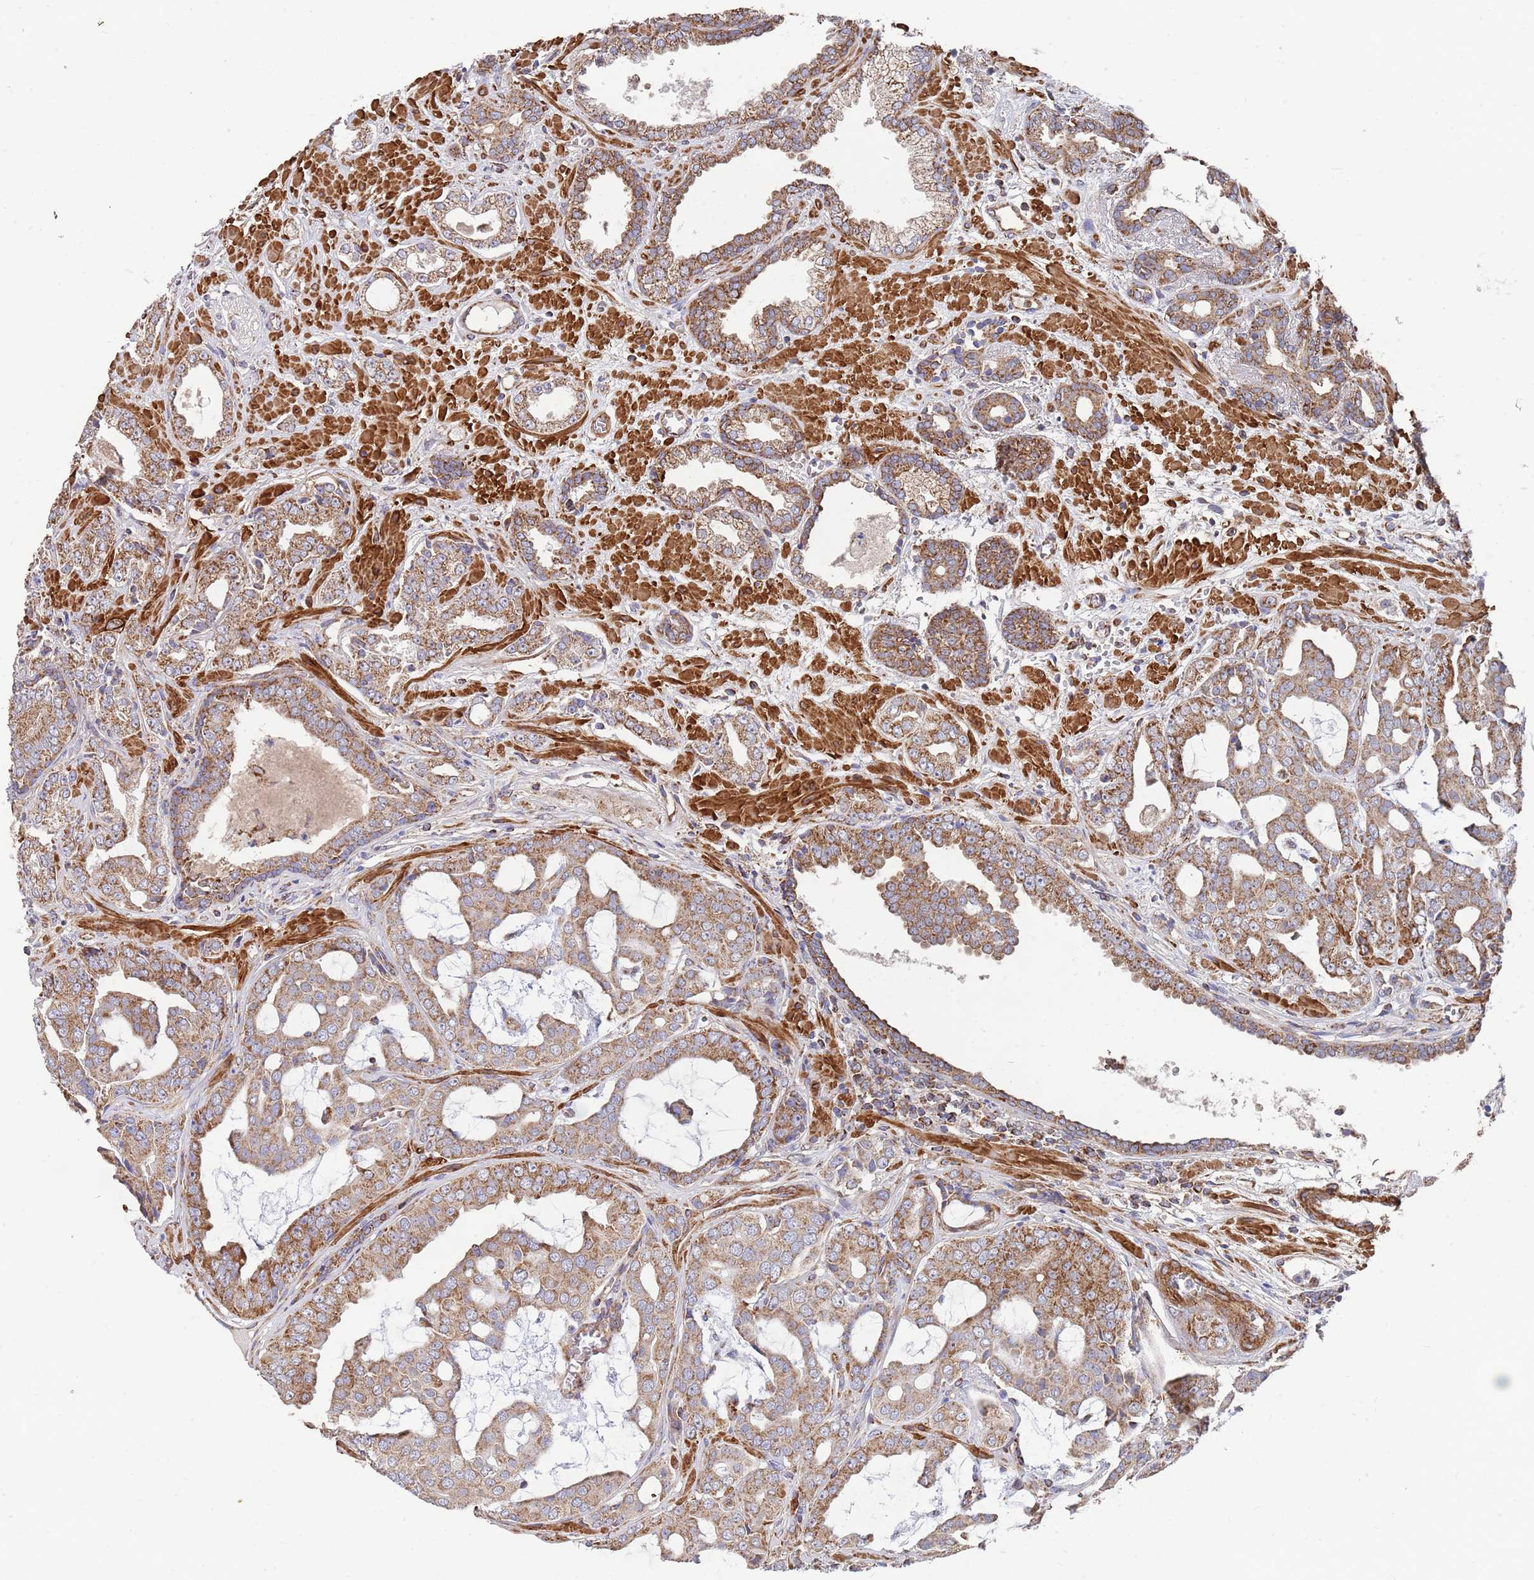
{"staining": {"intensity": "moderate", "quantity": ">75%", "location": "cytoplasmic/membranous"}, "tissue": "prostate cancer", "cell_type": "Tumor cells", "image_type": "cancer", "snomed": [{"axis": "morphology", "description": "Adenocarcinoma, High grade"}, {"axis": "topography", "description": "Prostate"}], "caption": "High-power microscopy captured an immunohistochemistry (IHC) image of adenocarcinoma (high-grade) (prostate), revealing moderate cytoplasmic/membranous staining in about >75% of tumor cells.", "gene": "WDFY3", "patient": {"sex": "male", "age": 71}}